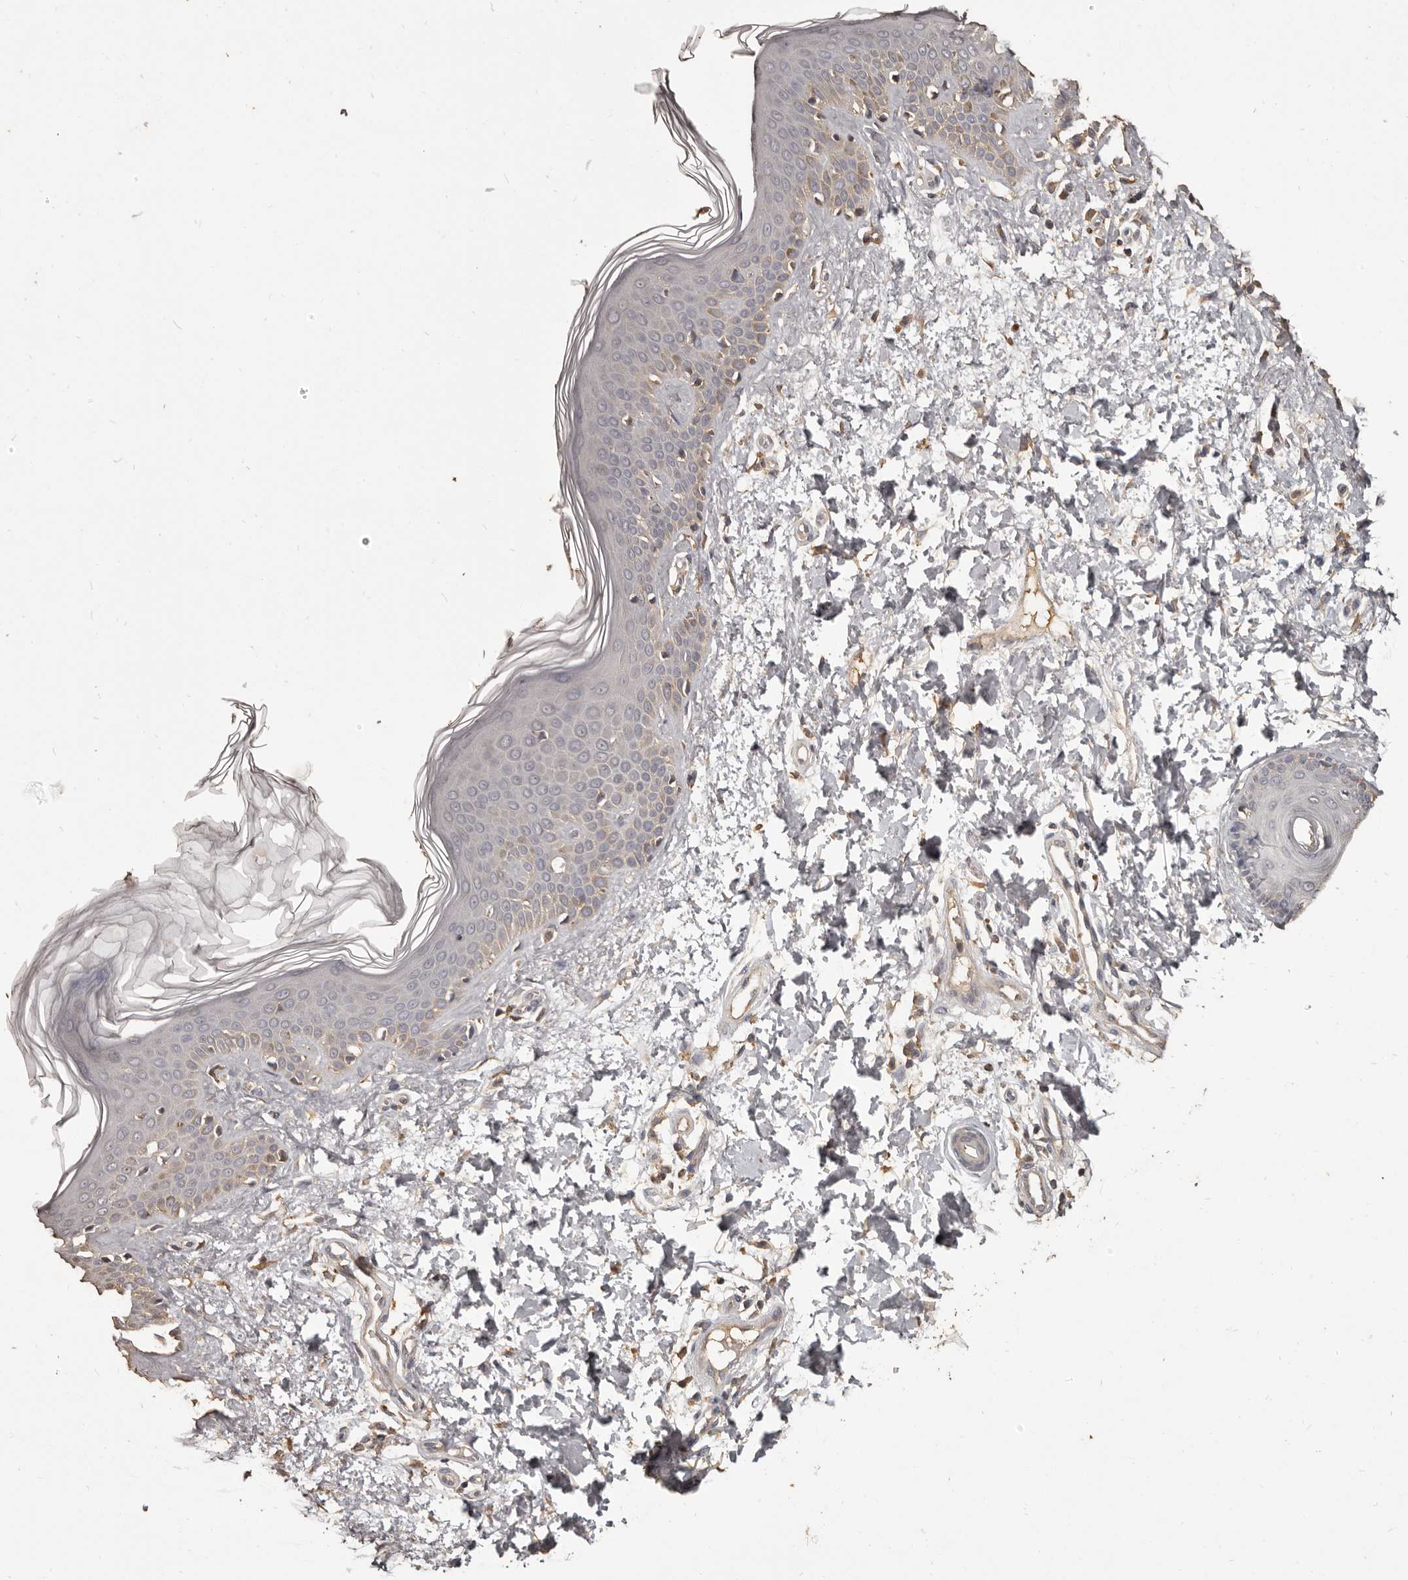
{"staining": {"intensity": "moderate", "quantity": ">75%", "location": "cytoplasmic/membranous"}, "tissue": "skin", "cell_type": "Fibroblasts", "image_type": "normal", "snomed": [{"axis": "morphology", "description": "Normal tissue, NOS"}, {"axis": "topography", "description": "Skin"}], "caption": "IHC photomicrograph of unremarkable skin: skin stained using immunohistochemistry exhibits medium levels of moderate protein expression localized specifically in the cytoplasmic/membranous of fibroblasts, appearing as a cytoplasmic/membranous brown color.", "gene": "MGAT5", "patient": {"sex": "male", "age": 37}}